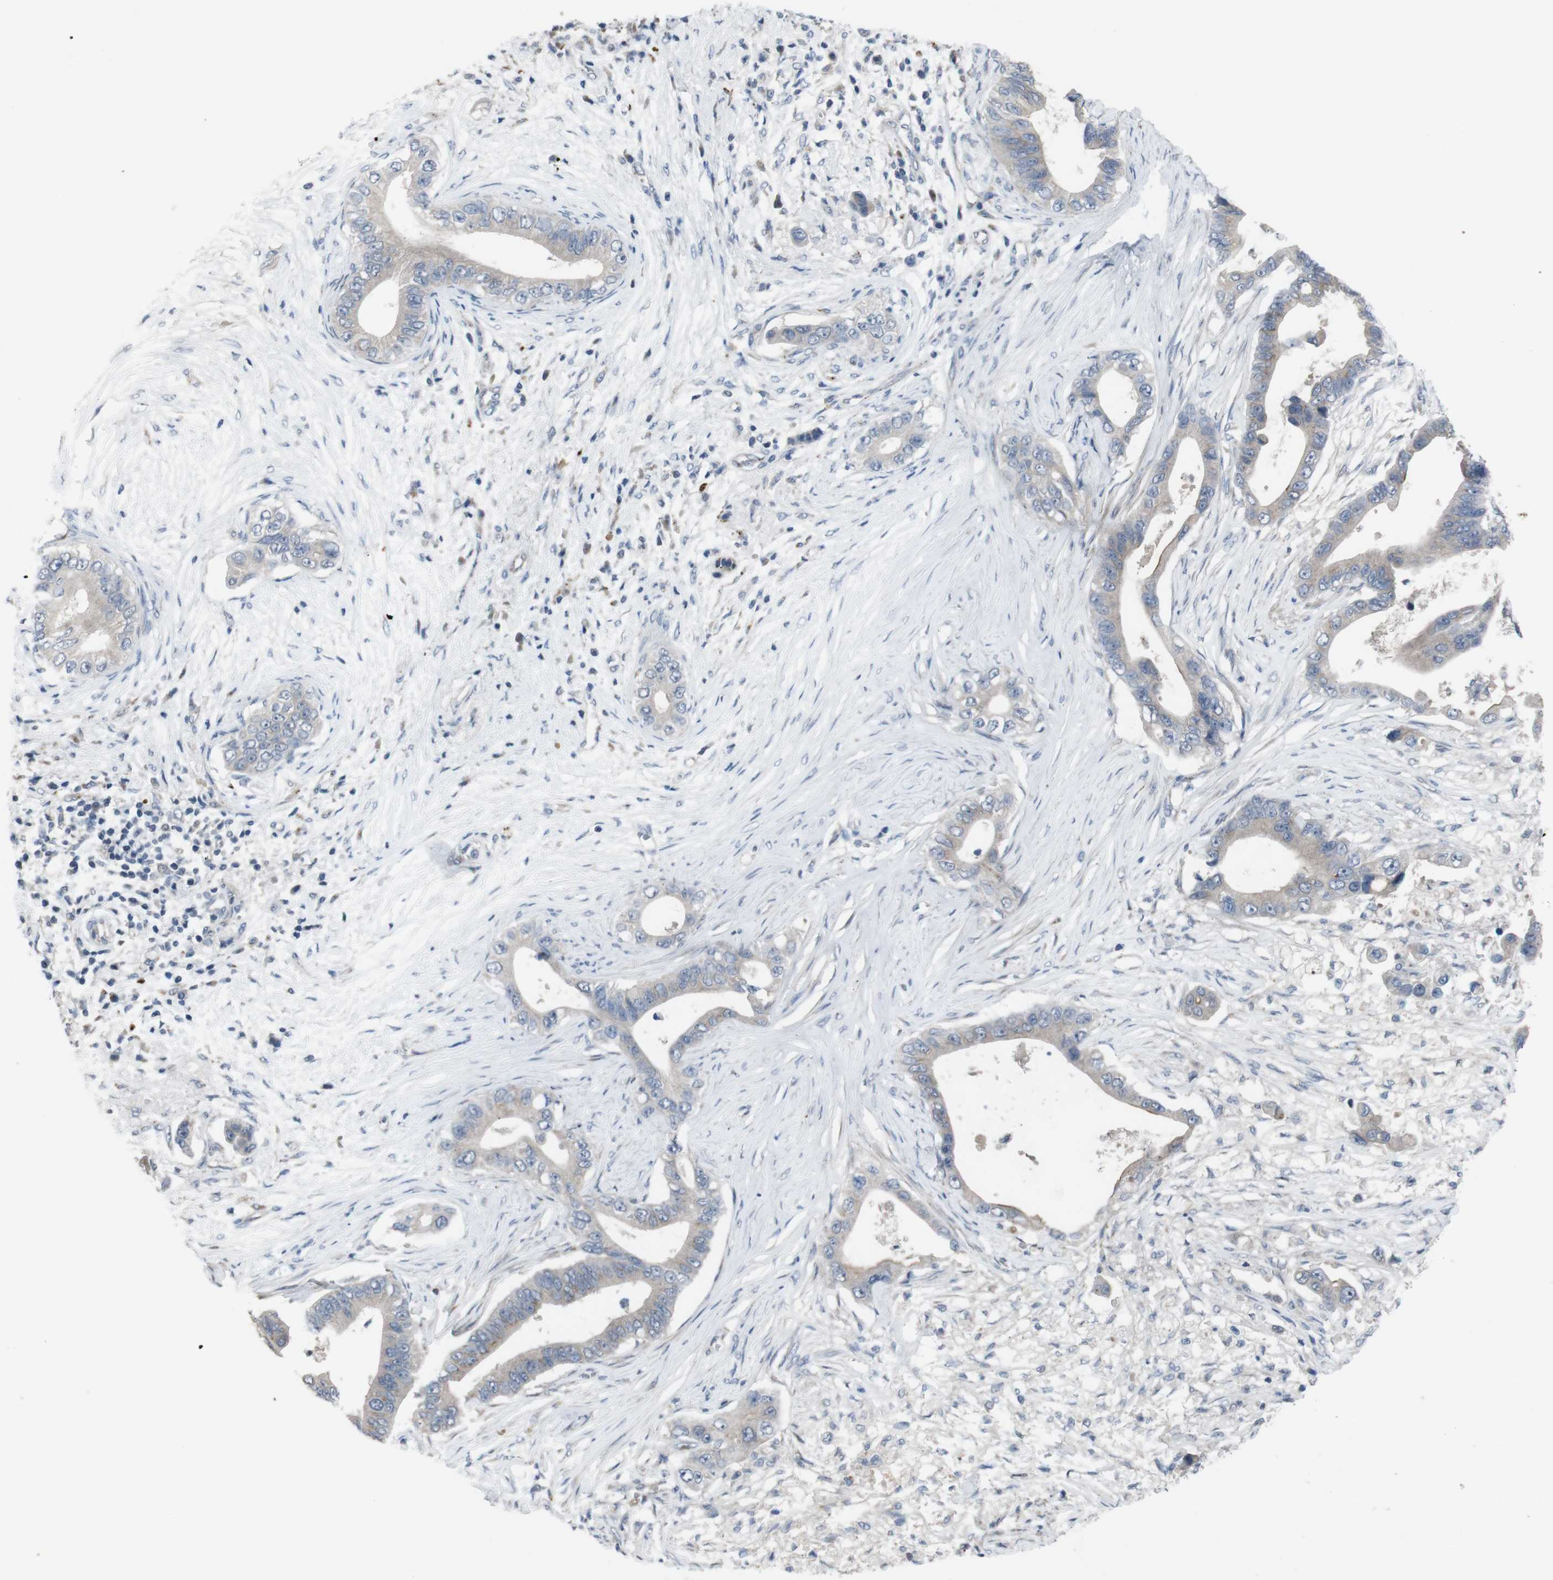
{"staining": {"intensity": "weak", "quantity": ">75%", "location": "cytoplasmic/membranous"}, "tissue": "pancreatic cancer", "cell_type": "Tumor cells", "image_type": "cancer", "snomed": [{"axis": "morphology", "description": "Adenocarcinoma, NOS"}, {"axis": "topography", "description": "Pancreas"}], "caption": "Protein expression analysis of human adenocarcinoma (pancreatic) reveals weak cytoplasmic/membranous expression in approximately >75% of tumor cells.", "gene": "EFNA5", "patient": {"sex": "male", "age": 77}}